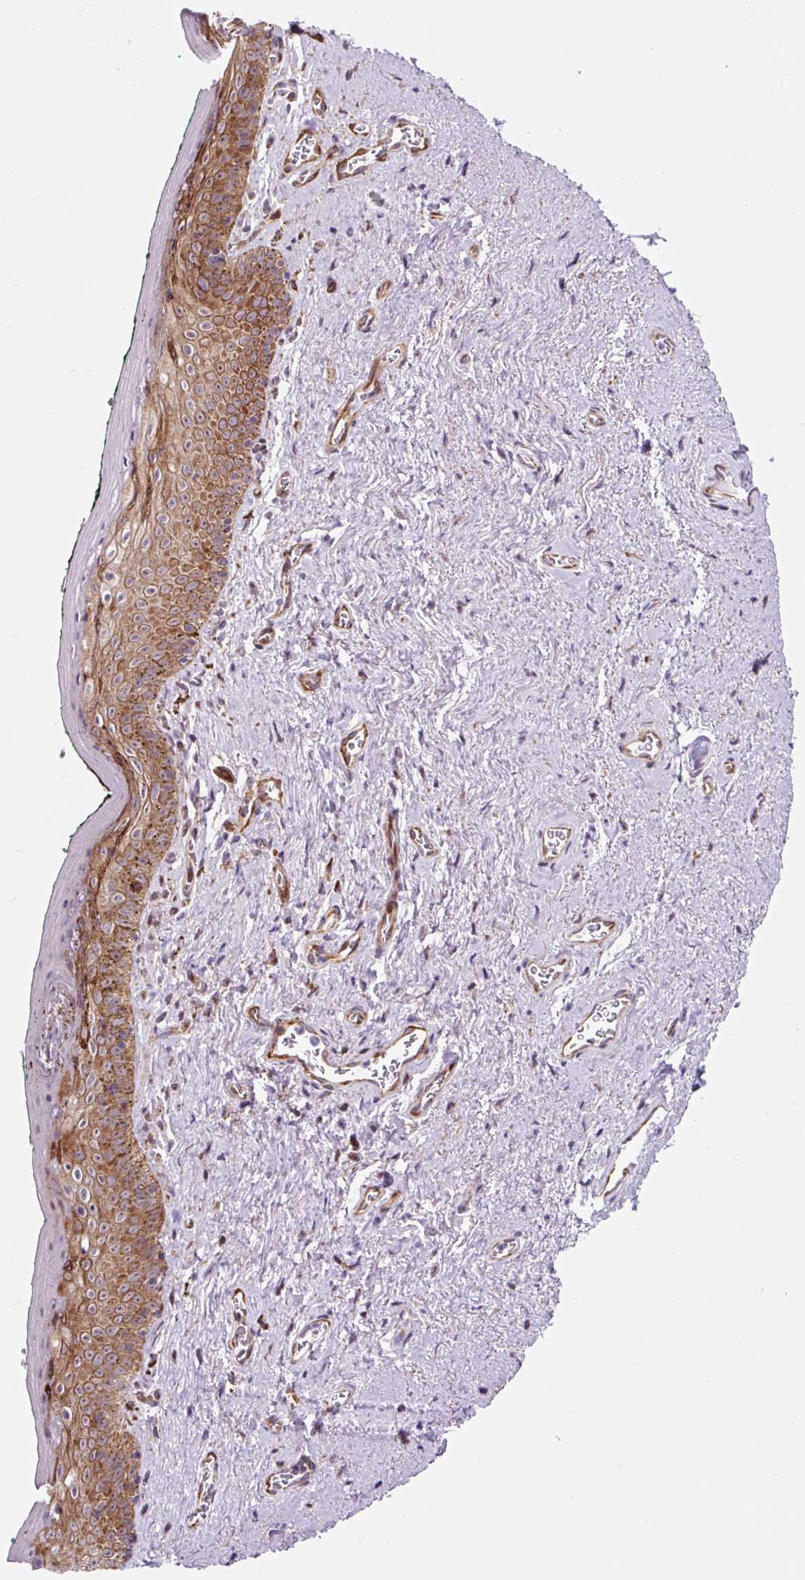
{"staining": {"intensity": "moderate", "quantity": ">75%", "location": "cytoplasmic/membranous"}, "tissue": "vagina", "cell_type": "Squamous epithelial cells", "image_type": "normal", "snomed": [{"axis": "morphology", "description": "Normal tissue, NOS"}, {"axis": "topography", "description": "Vulva"}, {"axis": "topography", "description": "Vagina"}, {"axis": "topography", "description": "Peripheral nerve tissue"}], "caption": "Unremarkable vagina reveals moderate cytoplasmic/membranous positivity in about >75% of squamous epithelial cells, visualized by immunohistochemistry.", "gene": "CISD3", "patient": {"sex": "female", "age": 66}}